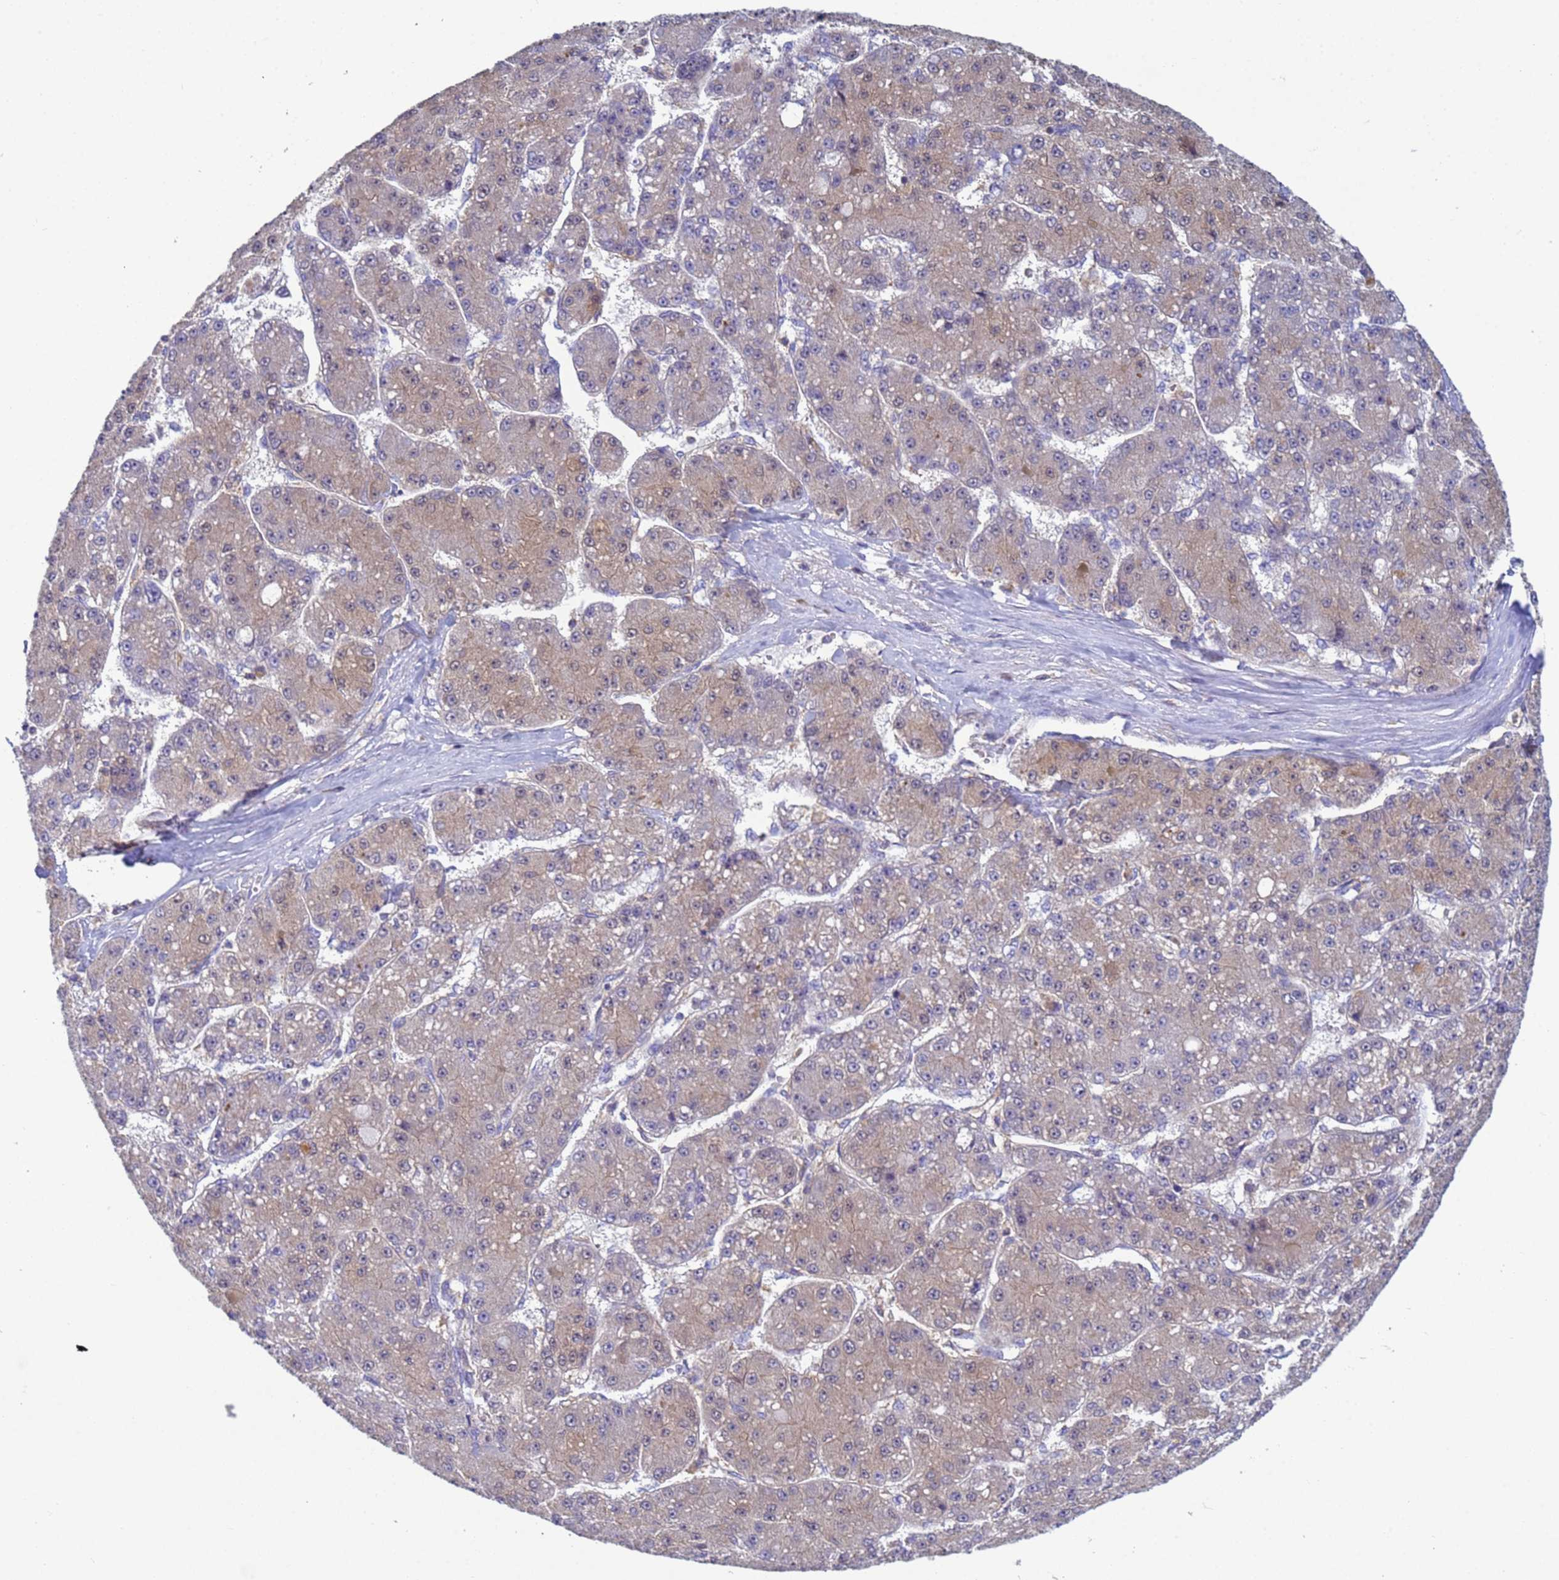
{"staining": {"intensity": "weak", "quantity": ">75%", "location": "cytoplasmic/membranous"}, "tissue": "liver cancer", "cell_type": "Tumor cells", "image_type": "cancer", "snomed": [{"axis": "morphology", "description": "Carcinoma, Hepatocellular, NOS"}, {"axis": "topography", "description": "Liver"}], "caption": "Tumor cells exhibit weak cytoplasmic/membranous expression in approximately >75% of cells in liver hepatocellular carcinoma.", "gene": "KLHL13", "patient": {"sex": "male", "age": 67}}